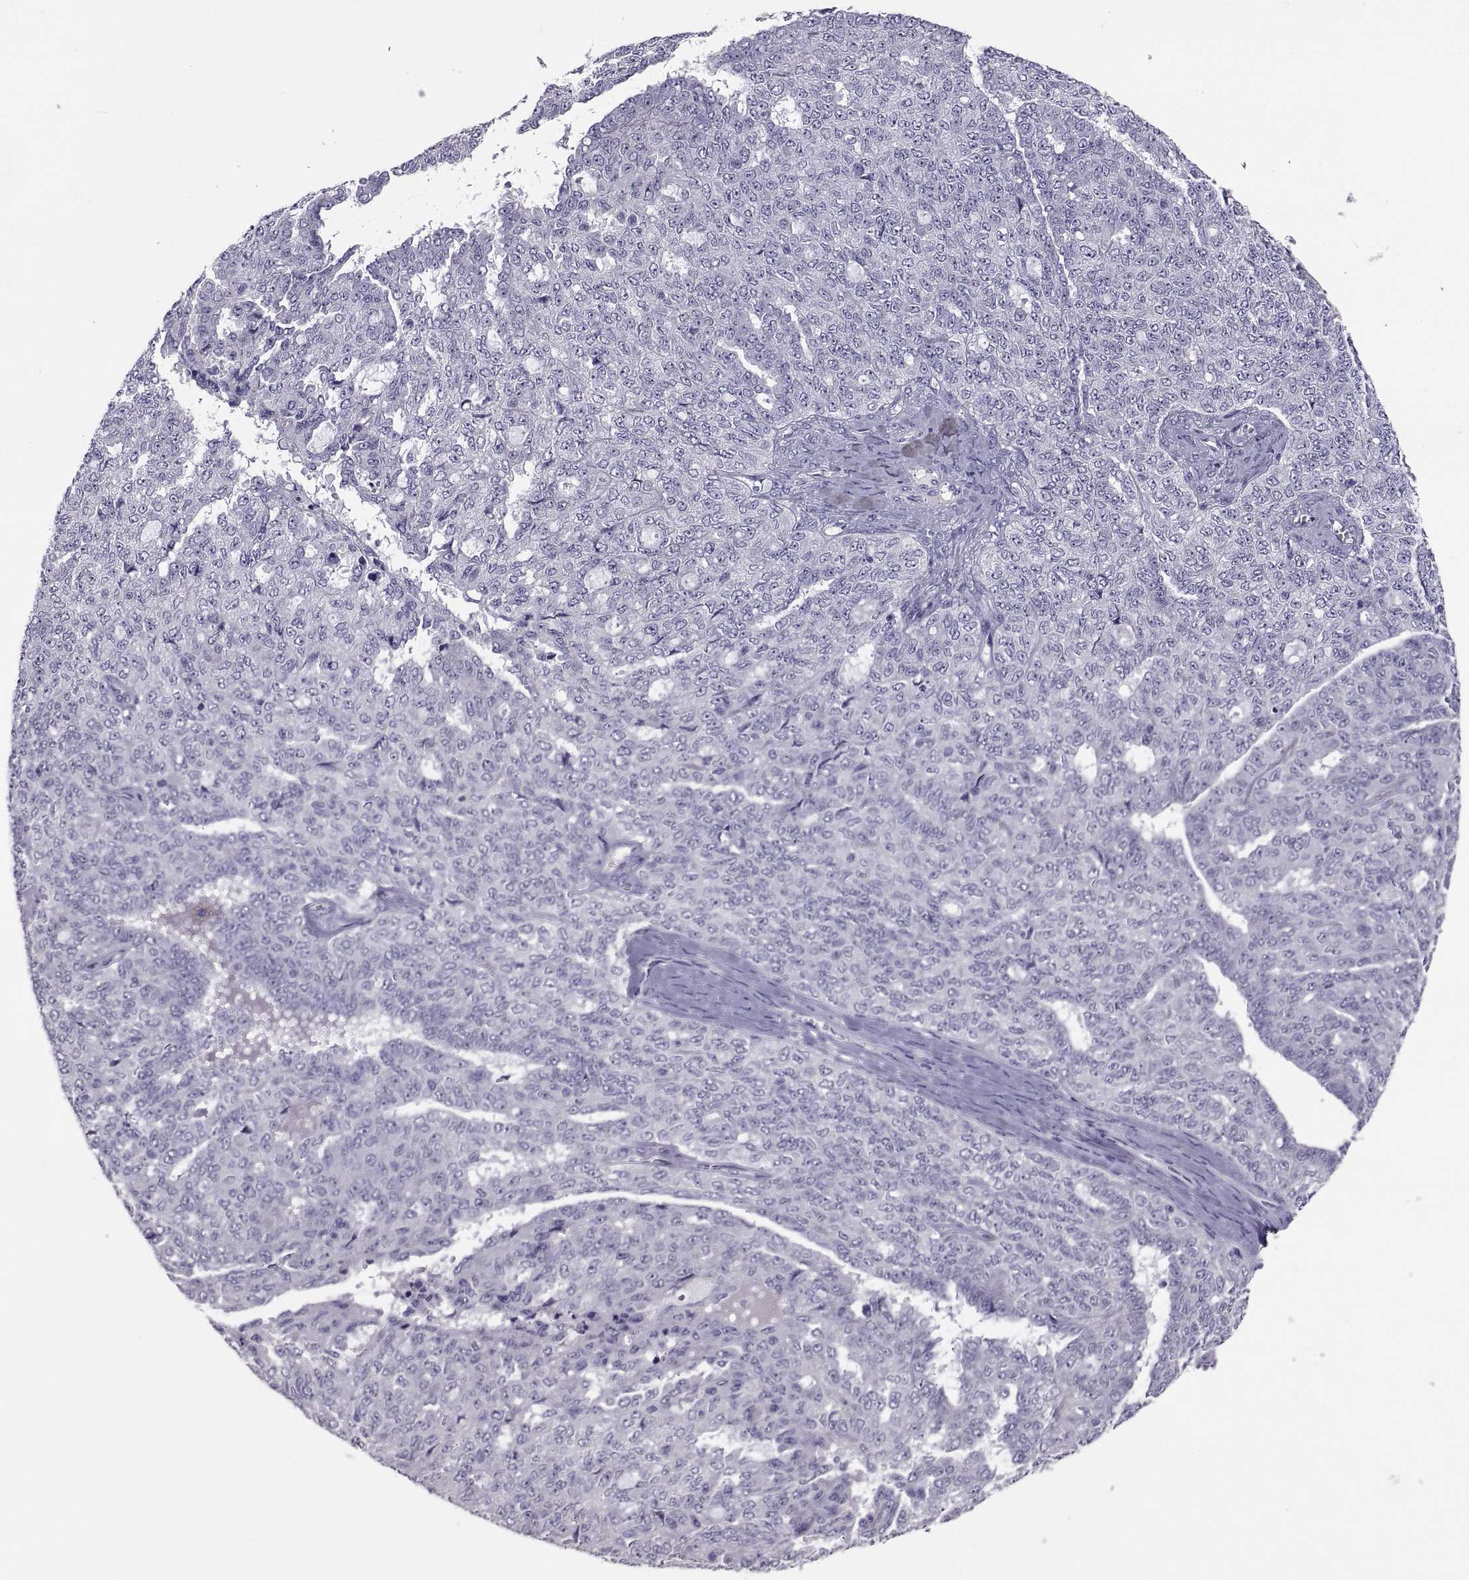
{"staining": {"intensity": "negative", "quantity": "none", "location": "none"}, "tissue": "ovarian cancer", "cell_type": "Tumor cells", "image_type": "cancer", "snomed": [{"axis": "morphology", "description": "Cystadenocarcinoma, serous, NOS"}, {"axis": "topography", "description": "Ovary"}], "caption": "This is an immunohistochemistry image of ovarian cancer (serous cystadenocarcinoma). There is no staining in tumor cells.", "gene": "IGSF1", "patient": {"sex": "female", "age": 71}}